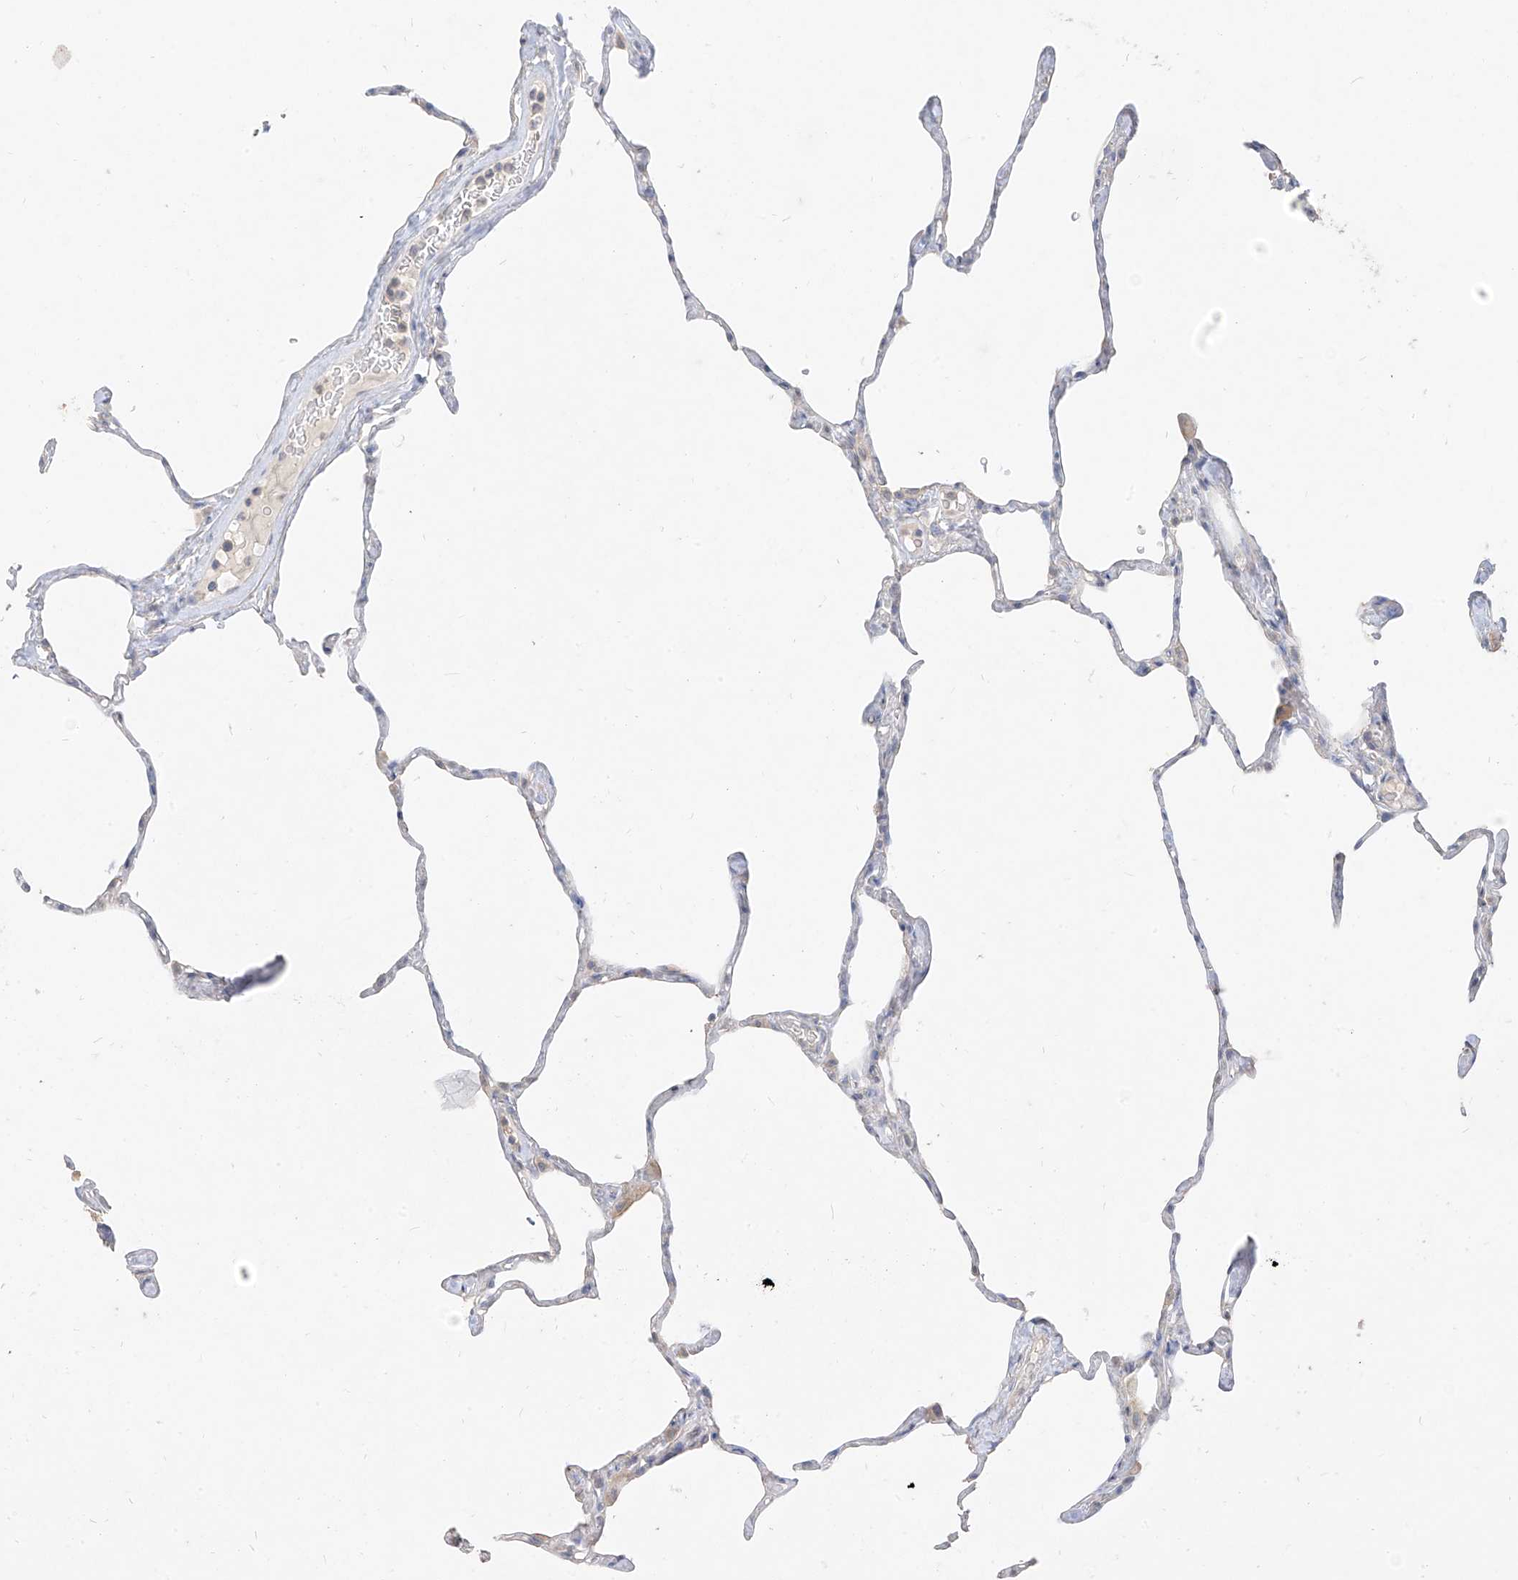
{"staining": {"intensity": "negative", "quantity": "none", "location": "none"}, "tissue": "lung", "cell_type": "Alveolar cells", "image_type": "normal", "snomed": [{"axis": "morphology", "description": "Normal tissue, NOS"}, {"axis": "topography", "description": "Lung"}], "caption": "Histopathology image shows no significant protein expression in alveolar cells of benign lung. Brightfield microscopy of immunohistochemistry (IHC) stained with DAB (brown) and hematoxylin (blue), captured at high magnification.", "gene": "ZZEF1", "patient": {"sex": "male", "age": 65}}